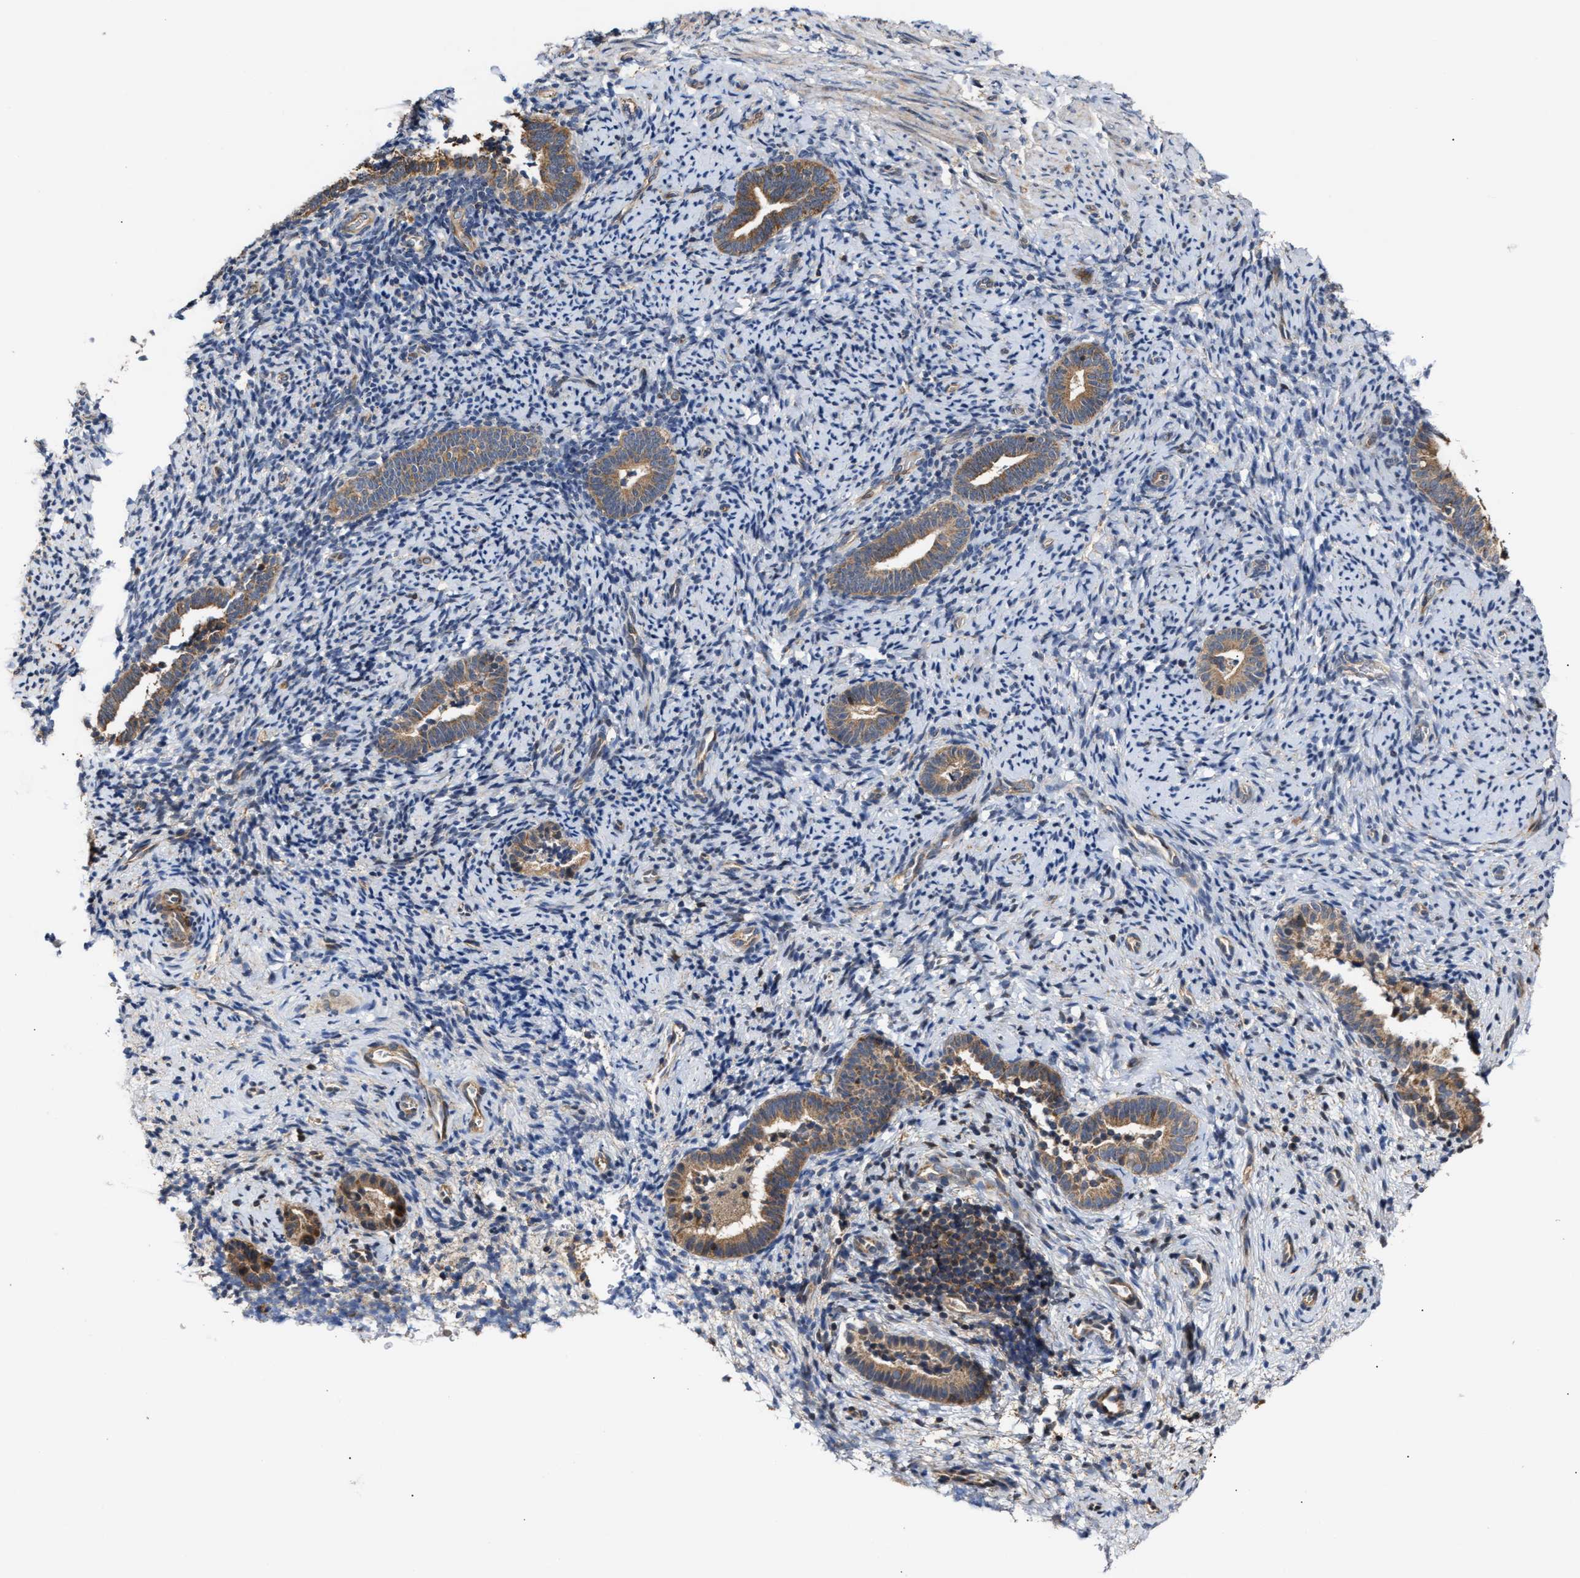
{"staining": {"intensity": "weak", "quantity": "<25%", "location": "cytoplasmic/membranous"}, "tissue": "endometrium", "cell_type": "Cells in endometrial stroma", "image_type": "normal", "snomed": [{"axis": "morphology", "description": "Normal tissue, NOS"}, {"axis": "topography", "description": "Endometrium"}], "caption": "IHC of unremarkable endometrium shows no positivity in cells in endometrial stroma.", "gene": "CLIP2", "patient": {"sex": "female", "age": 51}}